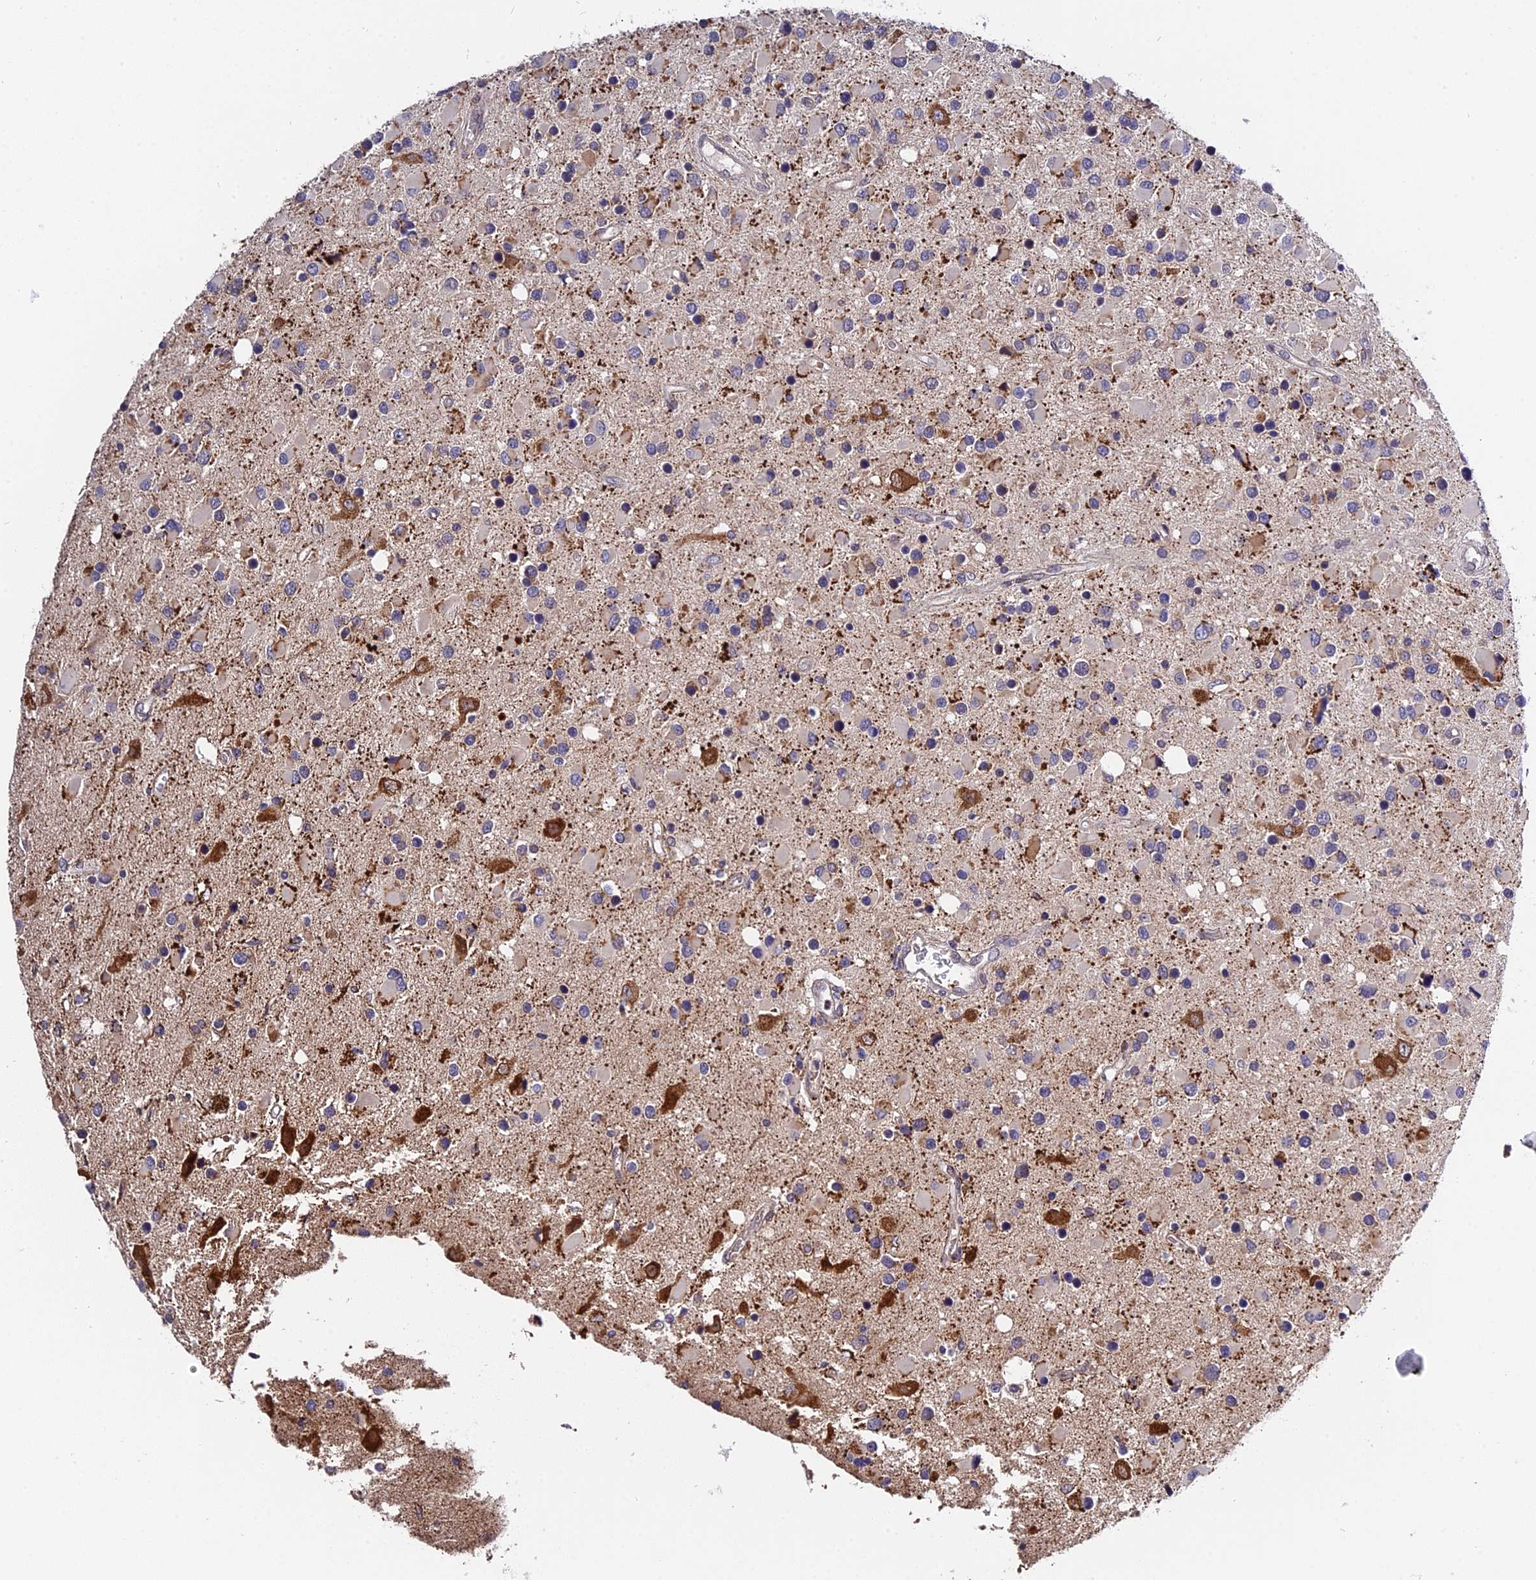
{"staining": {"intensity": "negative", "quantity": "none", "location": "none"}, "tissue": "glioma", "cell_type": "Tumor cells", "image_type": "cancer", "snomed": [{"axis": "morphology", "description": "Glioma, malignant, High grade"}, {"axis": "topography", "description": "Brain"}], "caption": "DAB (3,3'-diaminobenzidine) immunohistochemical staining of human malignant high-grade glioma shows no significant staining in tumor cells.", "gene": "TRMT1", "patient": {"sex": "male", "age": 53}}